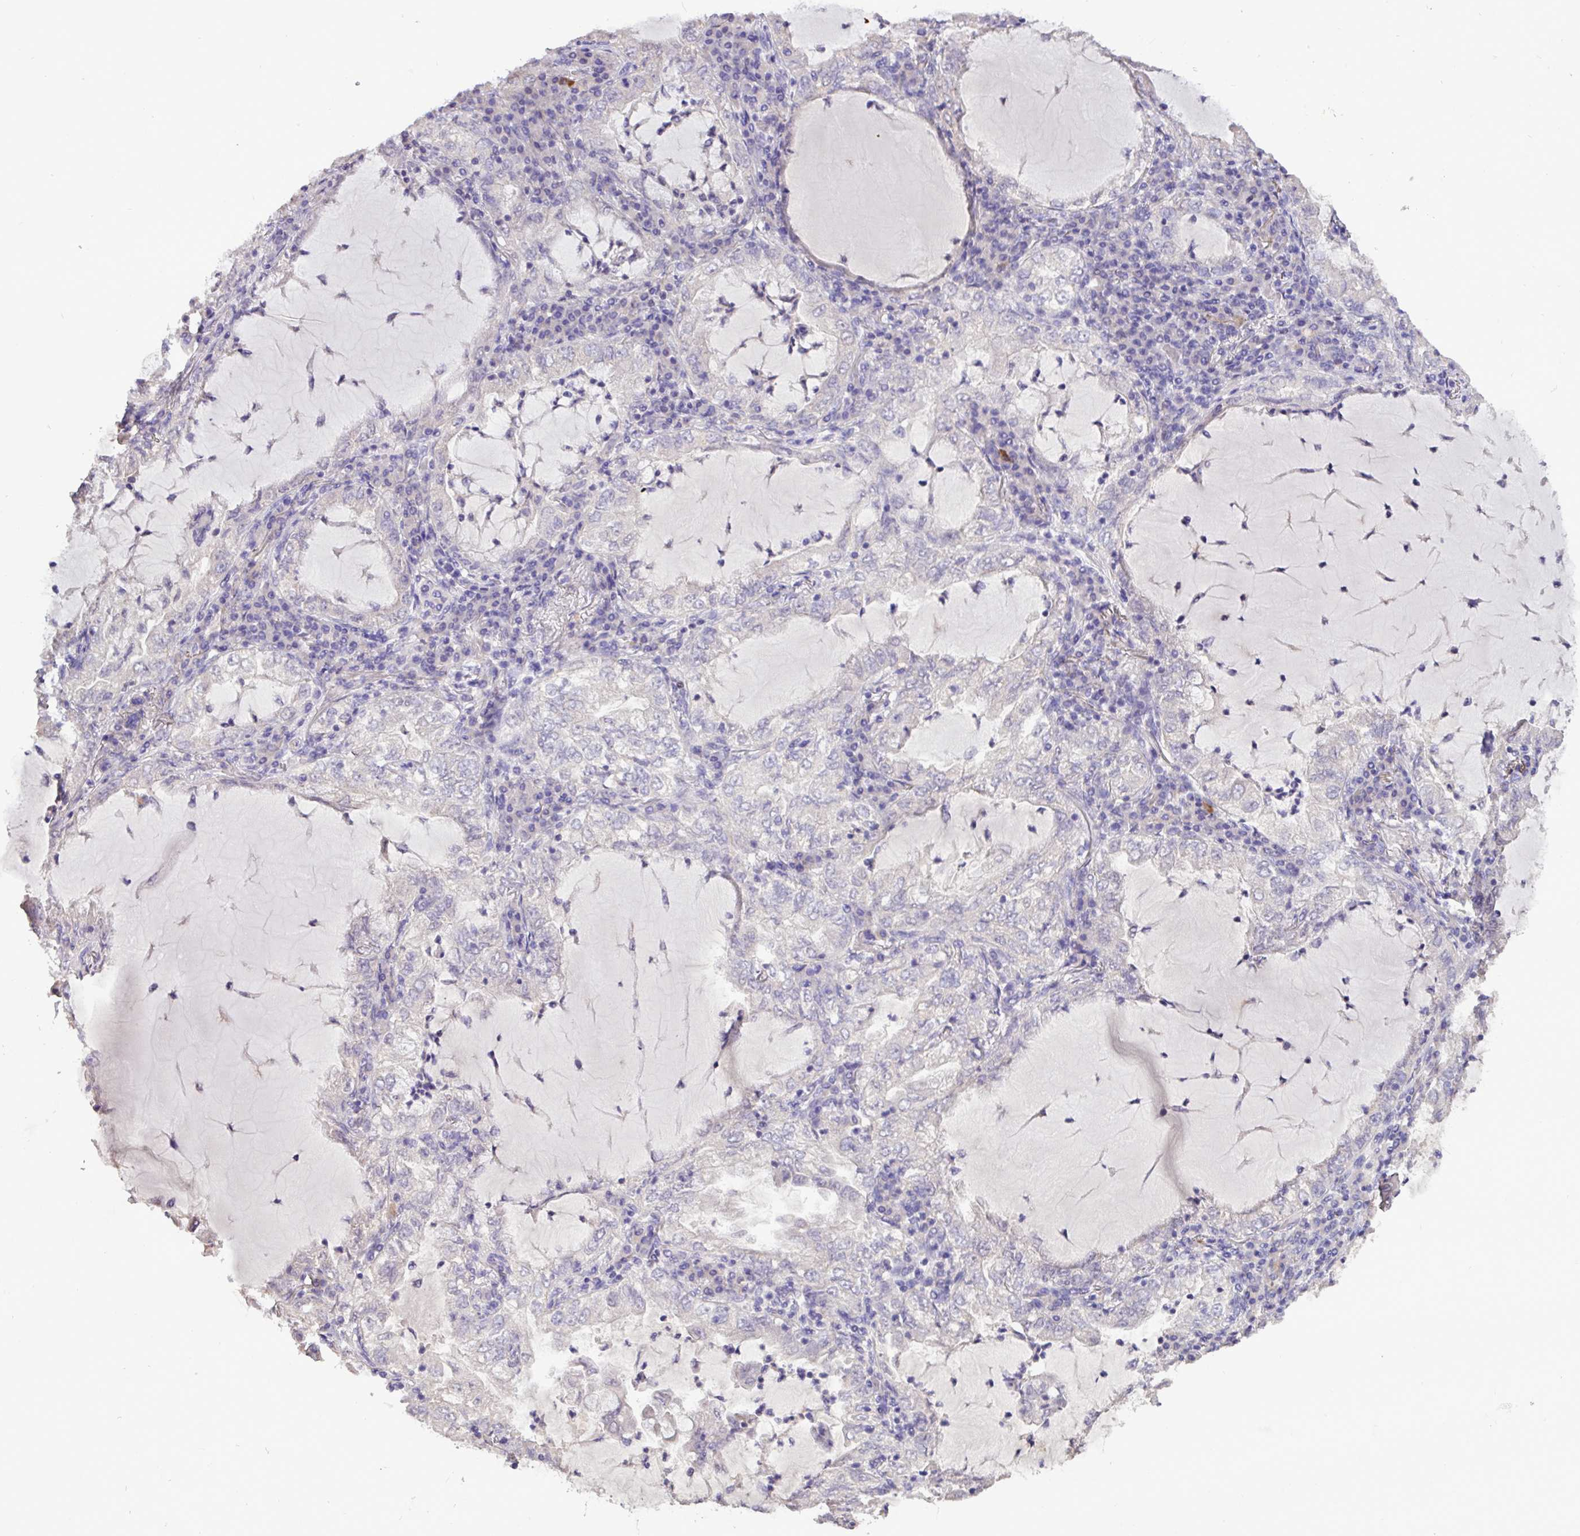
{"staining": {"intensity": "negative", "quantity": "none", "location": "none"}, "tissue": "lung cancer", "cell_type": "Tumor cells", "image_type": "cancer", "snomed": [{"axis": "morphology", "description": "Adenocarcinoma, NOS"}, {"axis": "topography", "description": "Lung"}], "caption": "The photomicrograph displays no significant expression in tumor cells of lung adenocarcinoma.", "gene": "PAX8", "patient": {"sex": "female", "age": 73}}